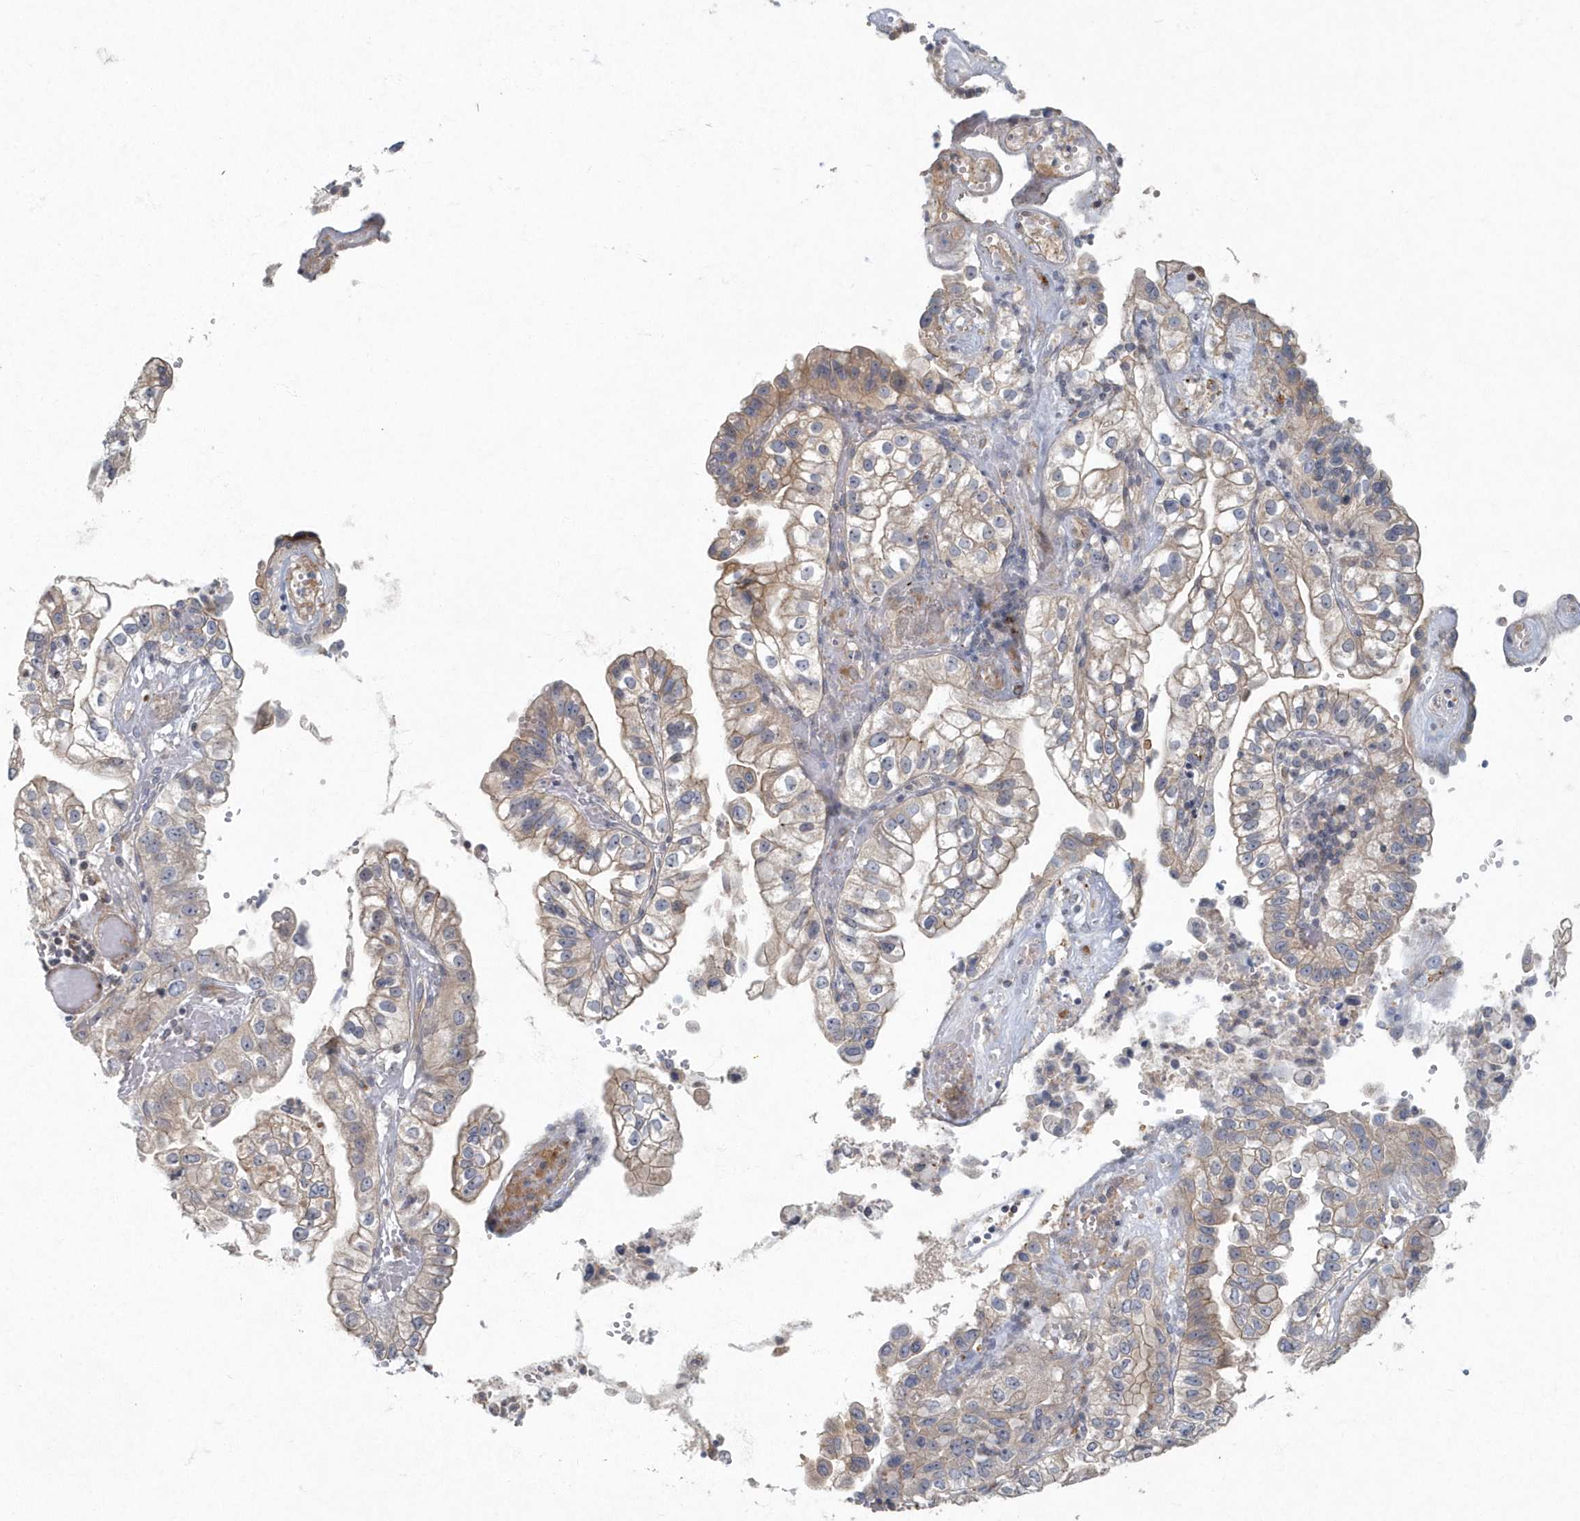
{"staining": {"intensity": "weak", "quantity": "<25%", "location": "cytoplasmic/membranous"}, "tissue": "liver cancer", "cell_type": "Tumor cells", "image_type": "cancer", "snomed": [{"axis": "morphology", "description": "Cholangiocarcinoma"}, {"axis": "topography", "description": "Liver"}], "caption": "There is no significant expression in tumor cells of liver cancer (cholangiocarcinoma).", "gene": "ARHGEF38", "patient": {"sex": "female", "age": 79}}